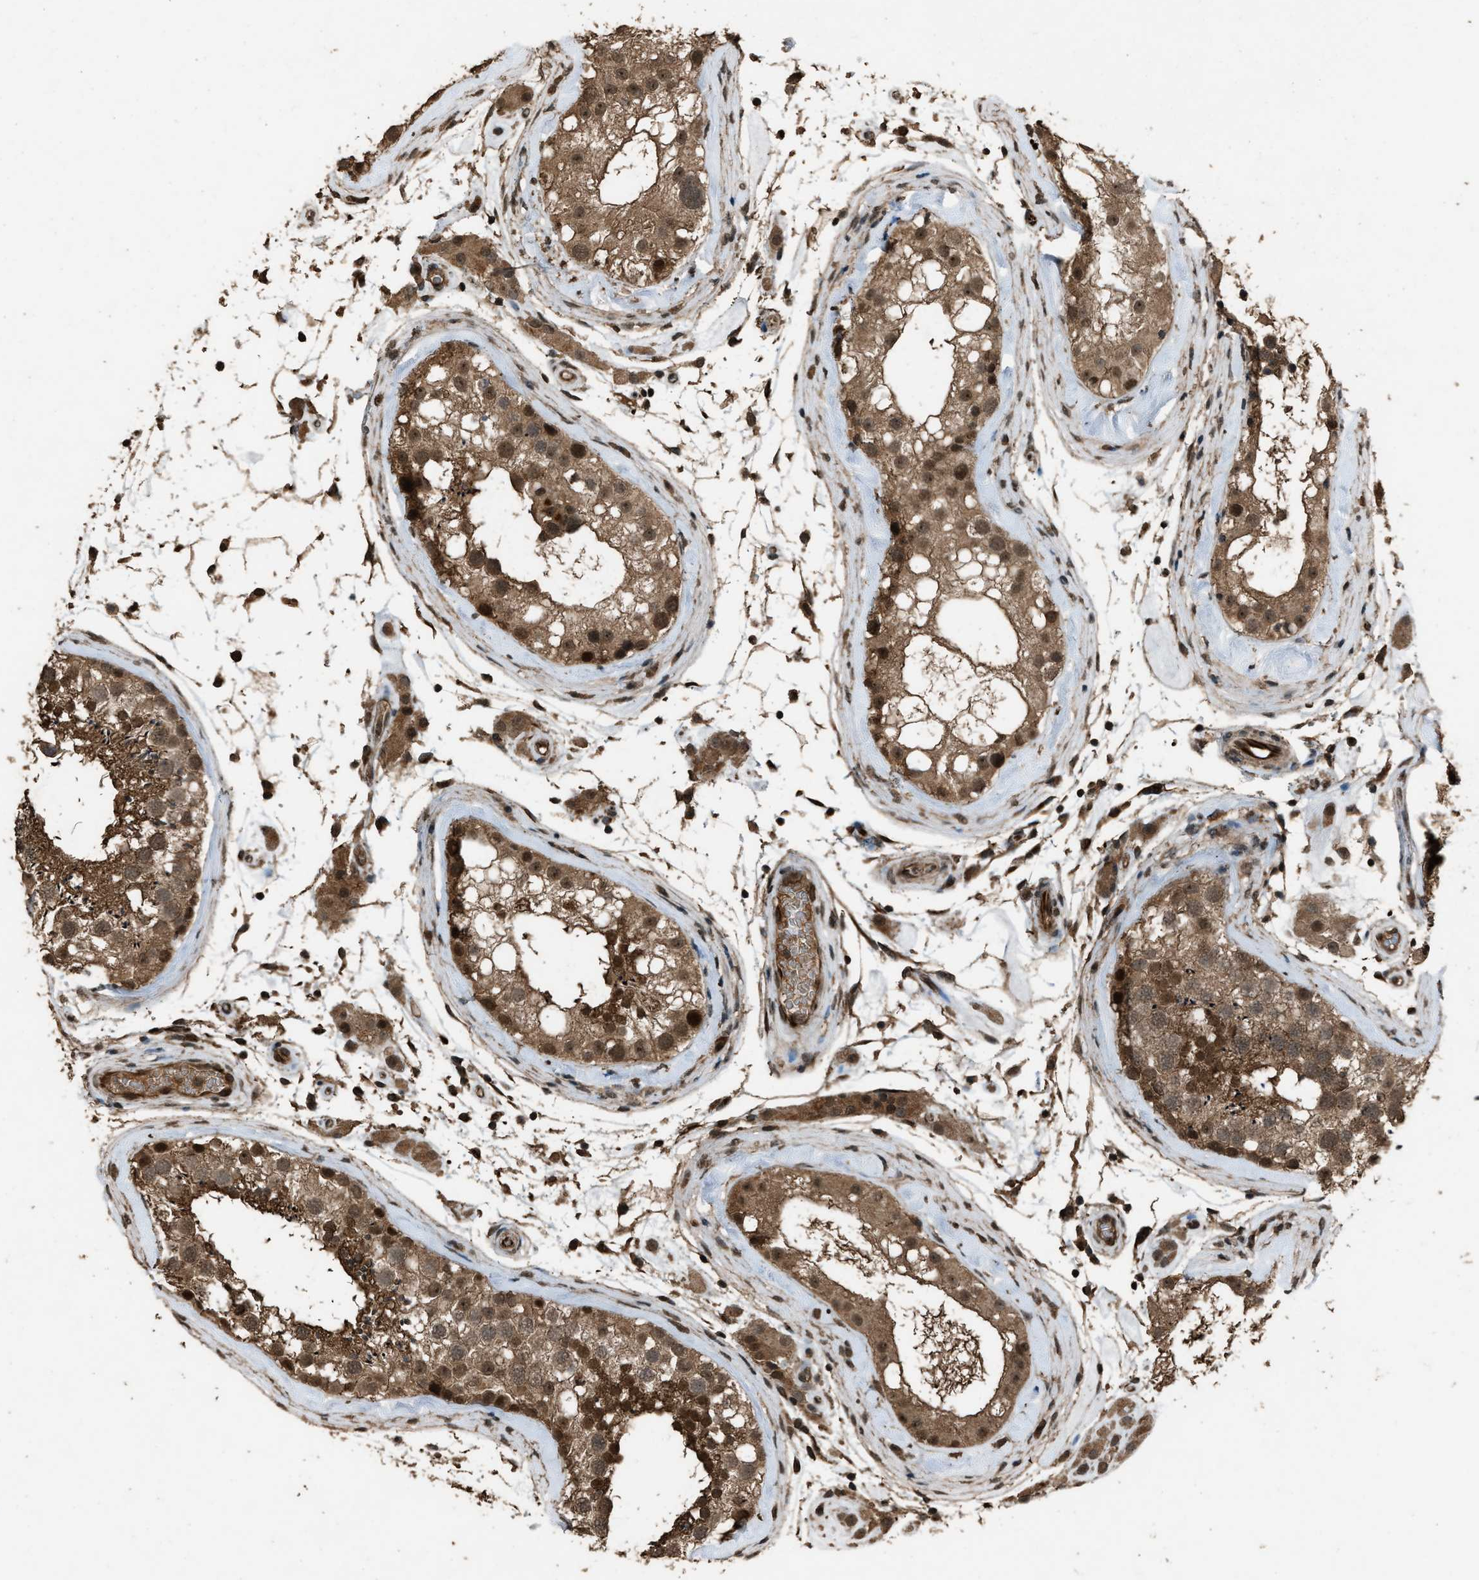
{"staining": {"intensity": "moderate", "quantity": ">75%", "location": "cytoplasmic/membranous,nuclear"}, "tissue": "testis", "cell_type": "Cells in seminiferous ducts", "image_type": "normal", "snomed": [{"axis": "morphology", "description": "Normal tissue, NOS"}, {"axis": "topography", "description": "Testis"}], "caption": "Moderate cytoplasmic/membranous,nuclear expression is identified in about >75% of cells in seminiferous ducts in normal testis.", "gene": "SERTAD2", "patient": {"sex": "male", "age": 46}}